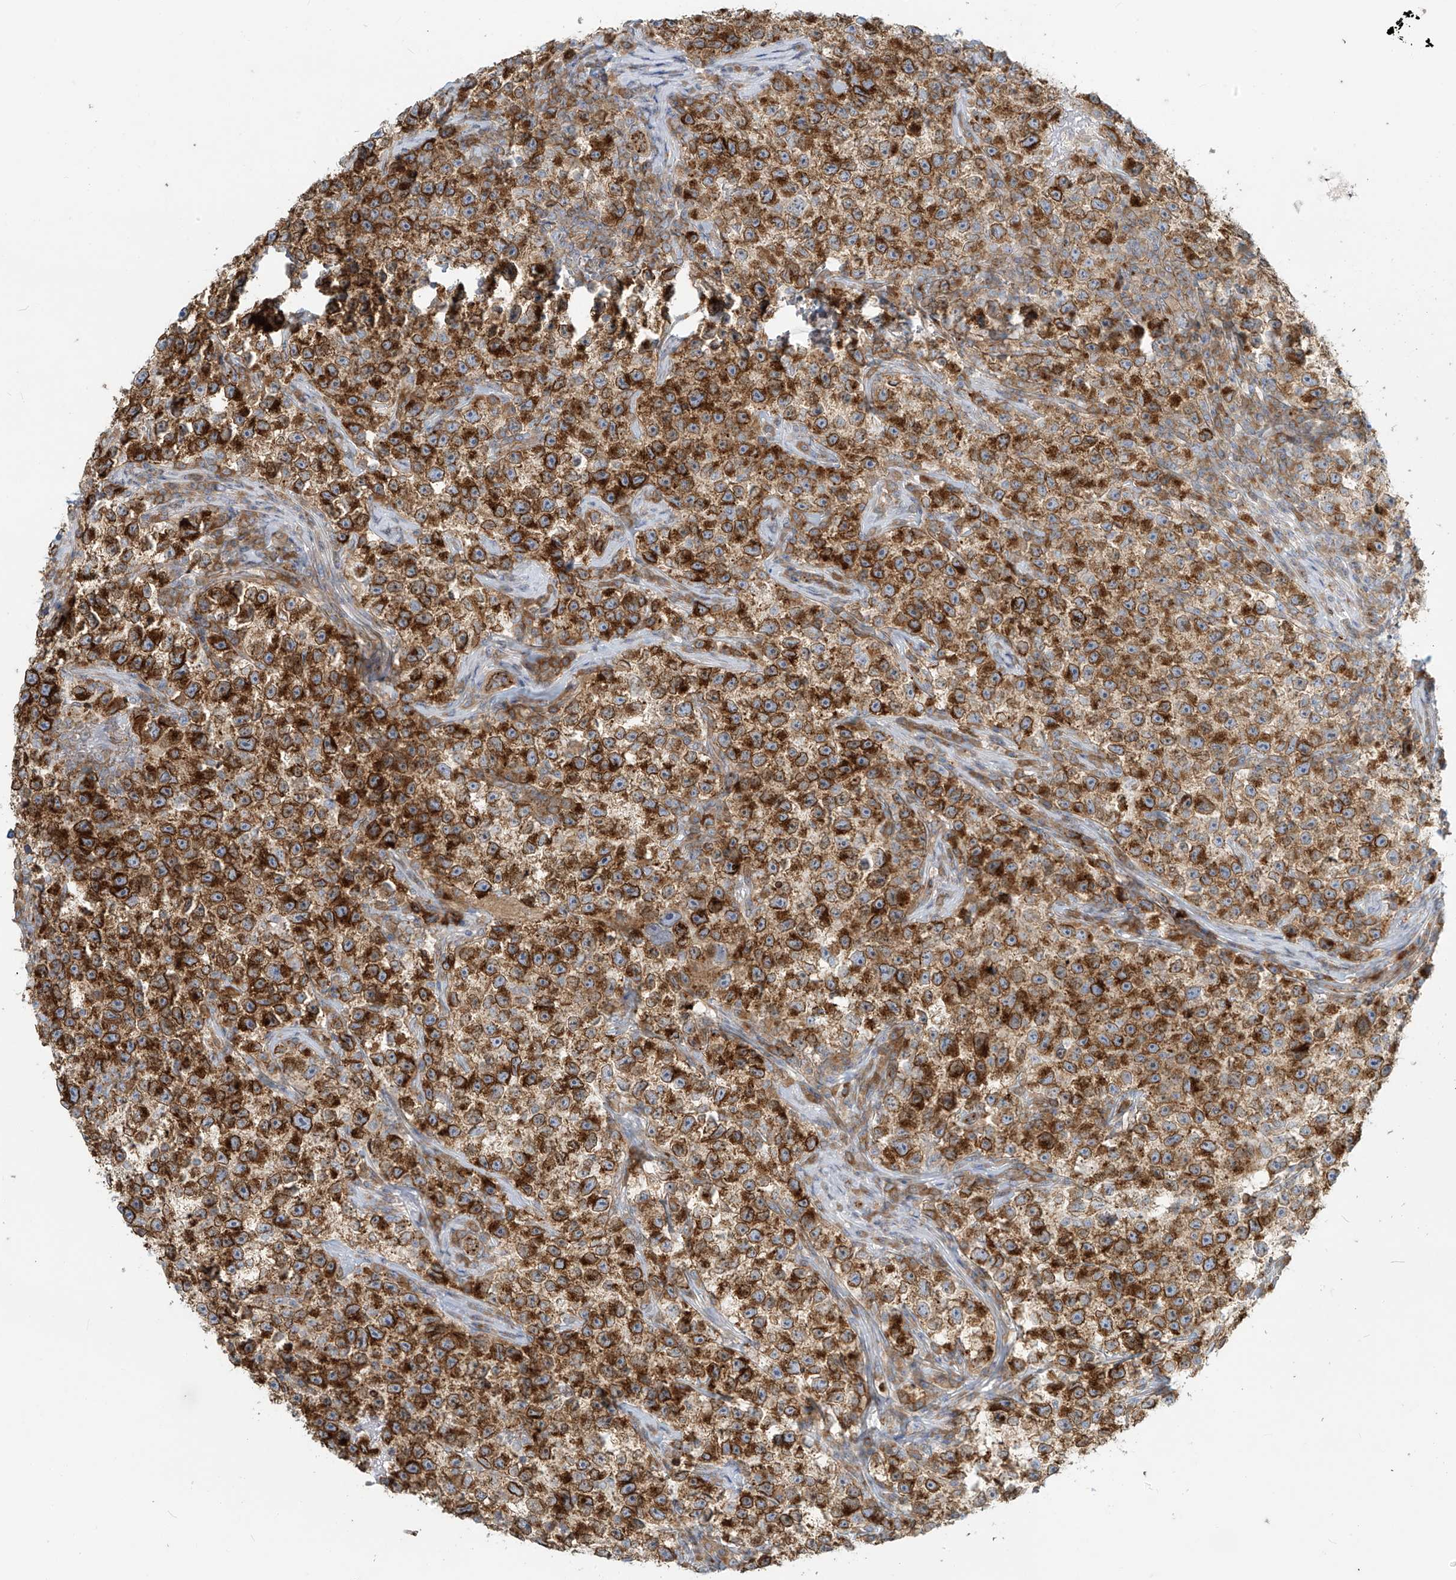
{"staining": {"intensity": "strong", "quantity": ">75%", "location": "cytoplasmic/membranous"}, "tissue": "testis cancer", "cell_type": "Tumor cells", "image_type": "cancer", "snomed": [{"axis": "morphology", "description": "Seminoma, NOS"}, {"axis": "topography", "description": "Testis"}], "caption": "Approximately >75% of tumor cells in testis seminoma reveal strong cytoplasmic/membranous protein positivity as visualized by brown immunohistochemical staining.", "gene": "LZTS3", "patient": {"sex": "male", "age": 22}}